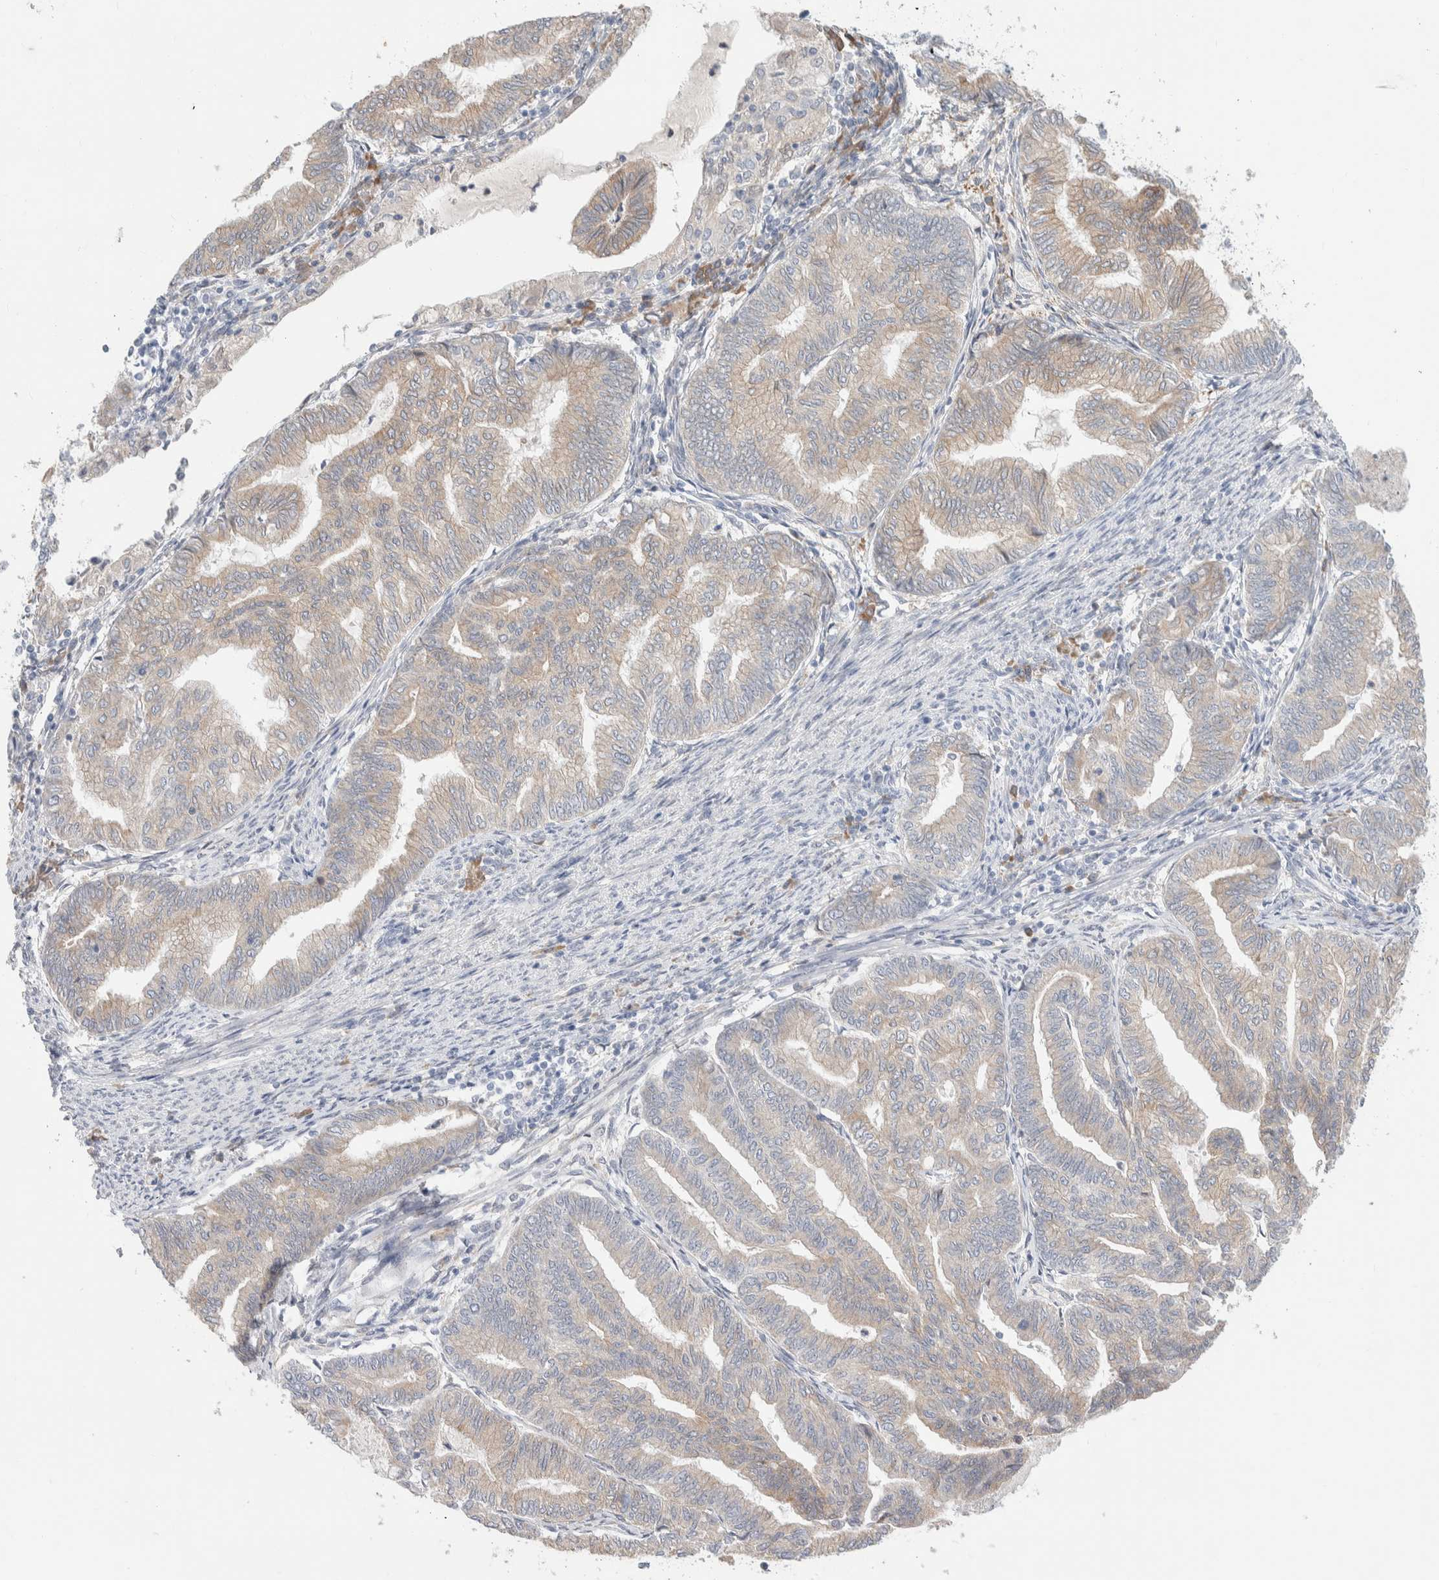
{"staining": {"intensity": "weak", "quantity": ">75%", "location": "cytoplasmic/membranous"}, "tissue": "endometrial cancer", "cell_type": "Tumor cells", "image_type": "cancer", "snomed": [{"axis": "morphology", "description": "Adenocarcinoma, NOS"}, {"axis": "topography", "description": "Endometrium"}], "caption": "A brown stain shows weak cytoplasmic/membranous positivity of a protein in human endometrial cancer (adenocarcinoma) tumor cells. The protein is shown in brown color, while the nuclei are stained blue.", "gene": "RUSF1", "patient": {"sex": "female", "age": 79}}